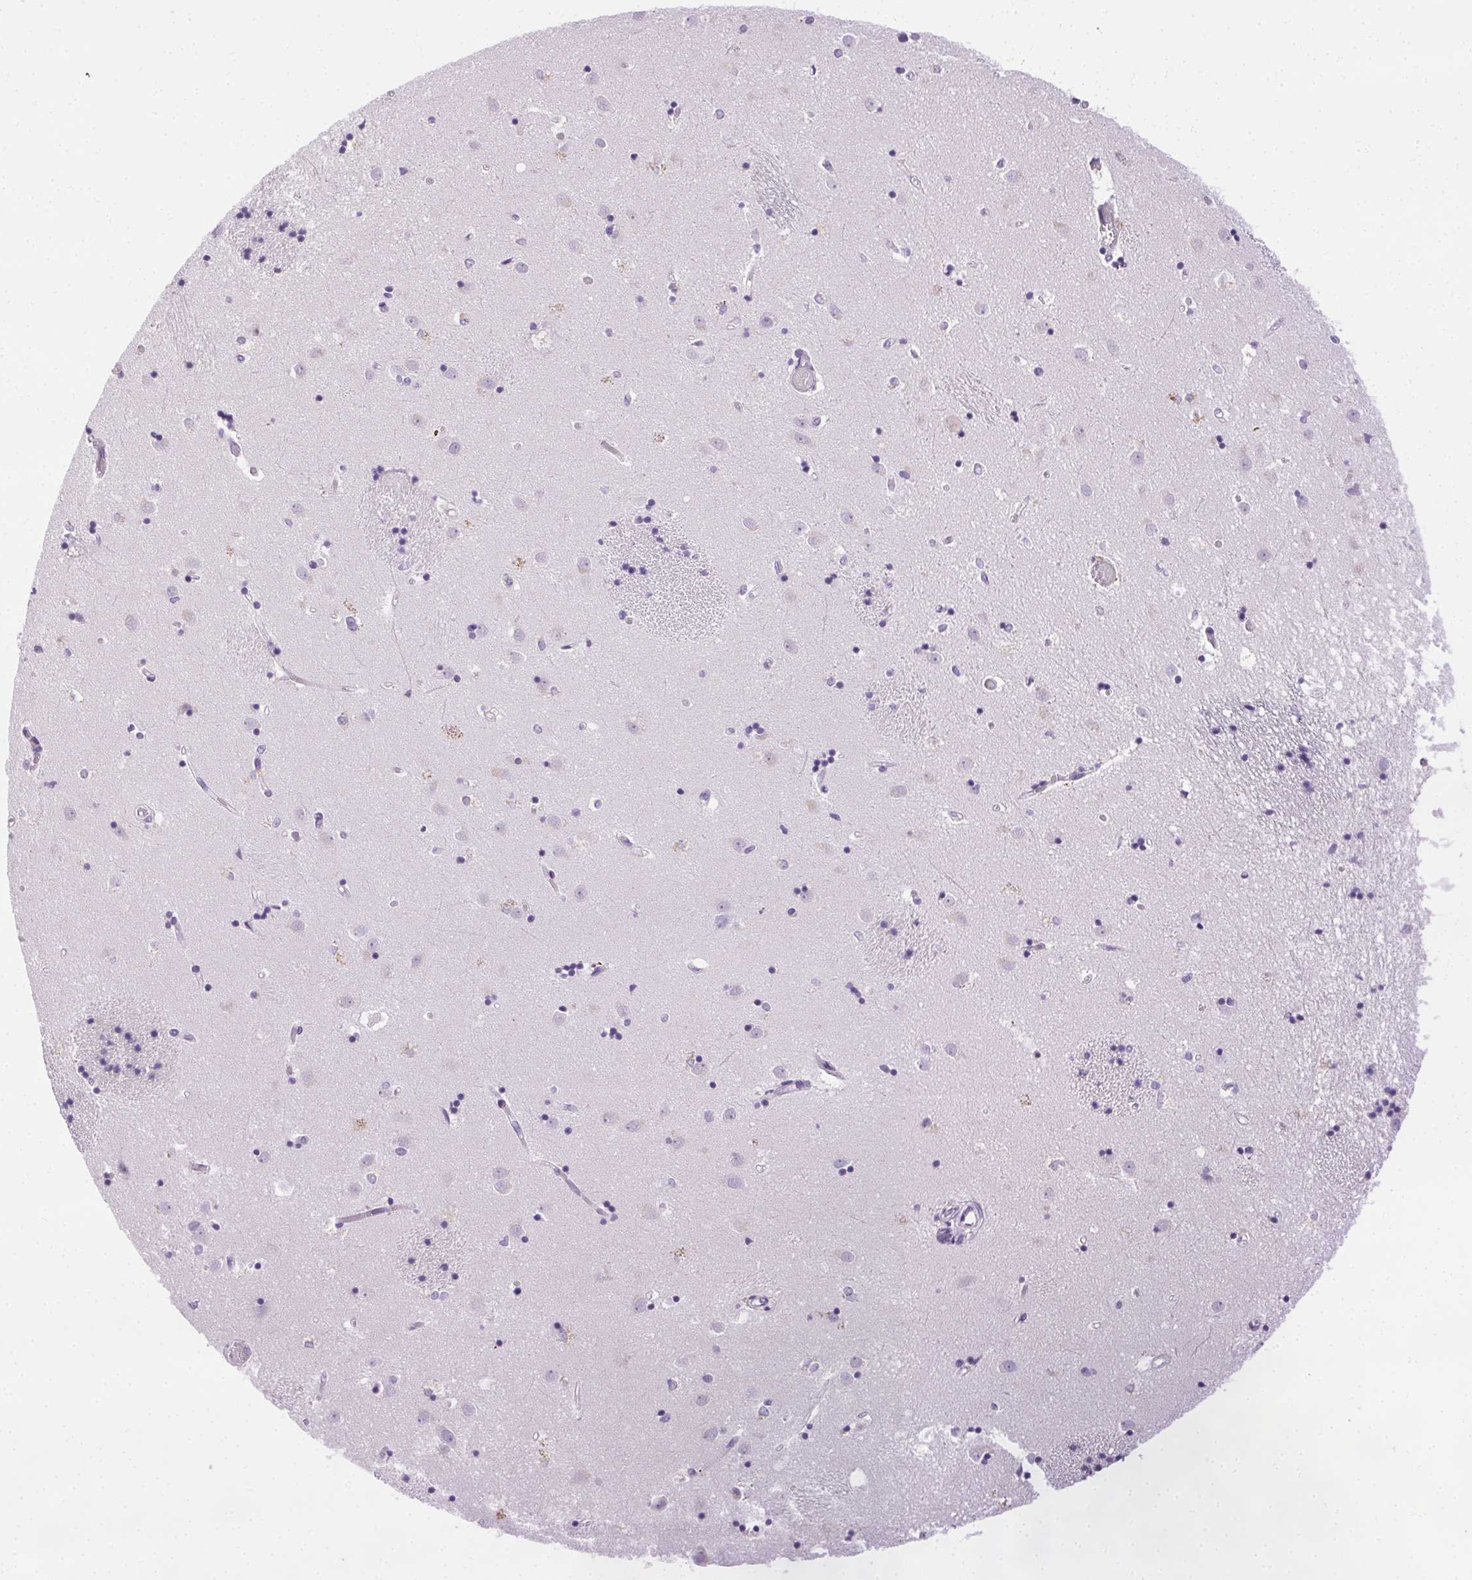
{"staining": {"intensity": "negative", "quantity": "none", "location": "none"}, "tissue": "caudate", "cell_type": "Glial cells", "image_type": "normal", "snomed": [{"axis": "morphology", "description": "Normal tissue, NOS"}, {"axis": "topography", "description": "Lateral ventricle wall"}], "caption": "High power microscopy photomicrograph of an IHC micrograph of normal caudate, revealing no significant staining in glial cells. (DAB (3,3'-diaminobenzidine) immunohistochemistry (IHC), high magnification).", "gene": "C20orf85", "patient": {"sex": "male", "age": 54}}